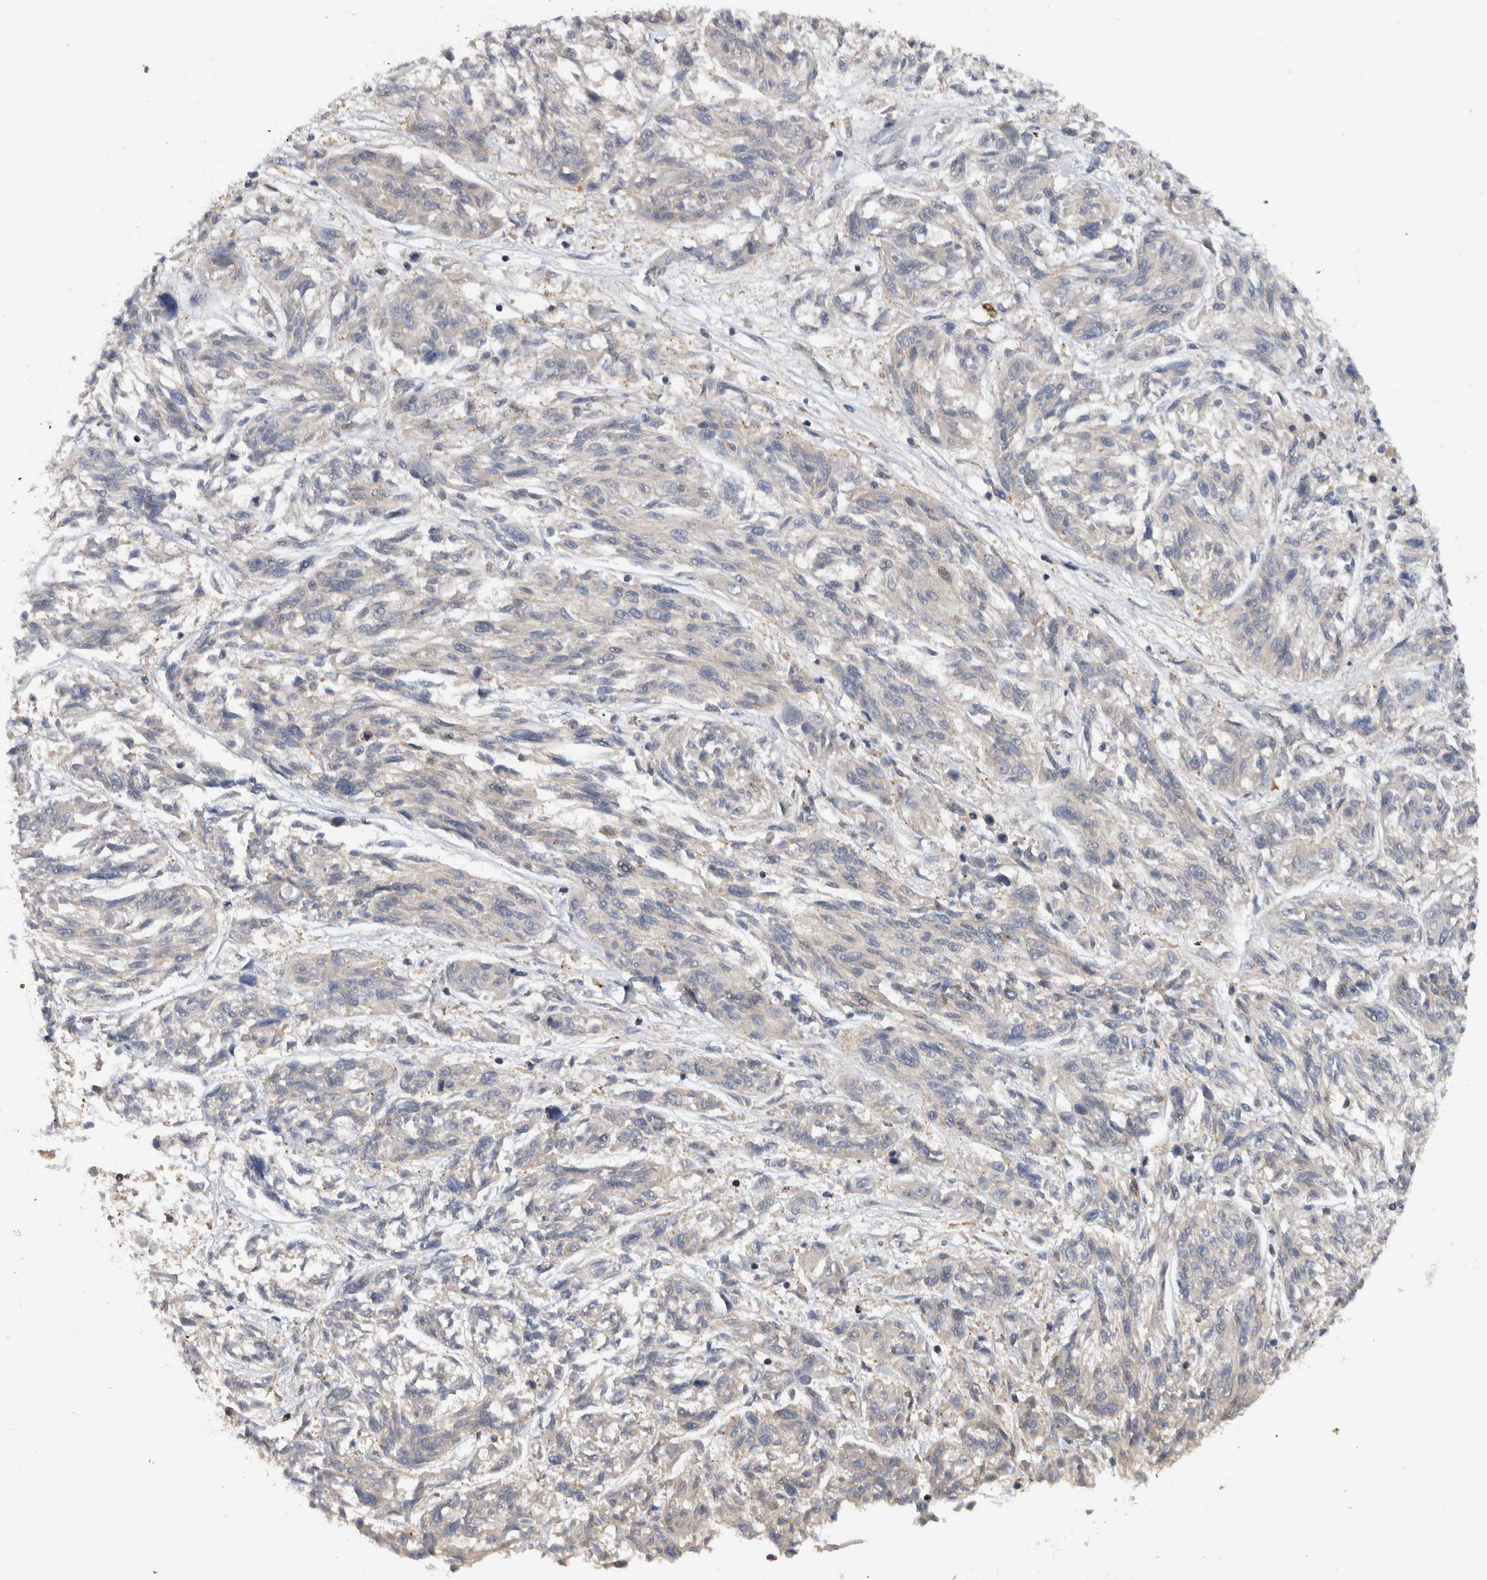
{"staining": {"intensity": "negative", "quantity": "none", "location": "none"}, "tissue": "melanoma", "cell_type": "Tumor cells", "image_type": "cancer", "snomed": [{"axis": "morphology", "description": "Malignant melanoma, NOS"}, {"axis": "topography", "description": "Skin"}], "caption": "Micrograph shows no significant protein expression in tumor cells of melanoma.", "gene": "PARP6", "patient": {"sex": "male", "age": 53}}